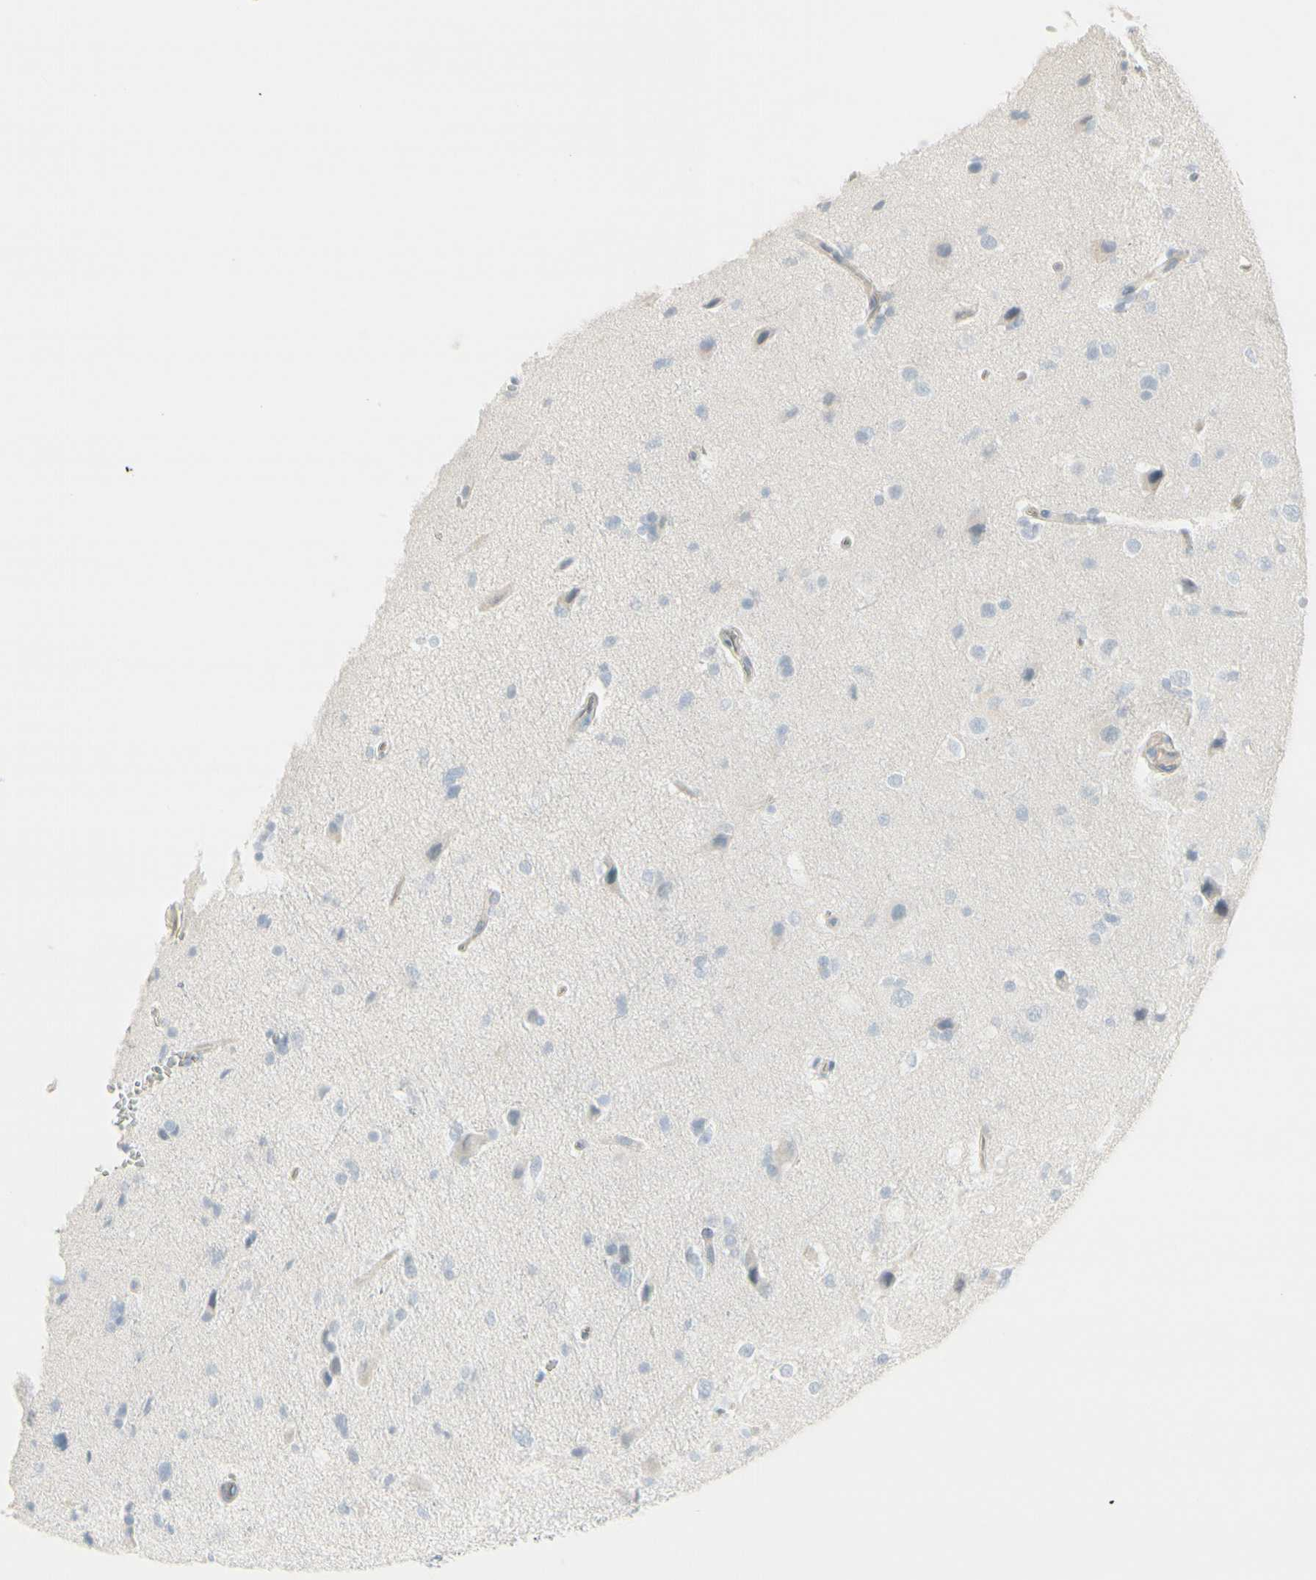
{"staining": {"intensity": "negative", "quantity": "none", "location": "none"}, "tissue": "glioma", "cell_type": "Tumor cells", "image_type": "cancer", "snomed": [{"axis": "morphology", "description": "Glioma, malignant, Low grade"}, {"axis": "topography", "description": "Brain"}], "caption": "An immunohistochemistry (IHC) image of glioma is shown. There is no staining in tumor cells of glioma. (Brightfield microscopy of DAB immunohistochemistry (IHC) at high magnification).", "gene": "CDHR5", "patient": {"sex": "female", "age": 37}}